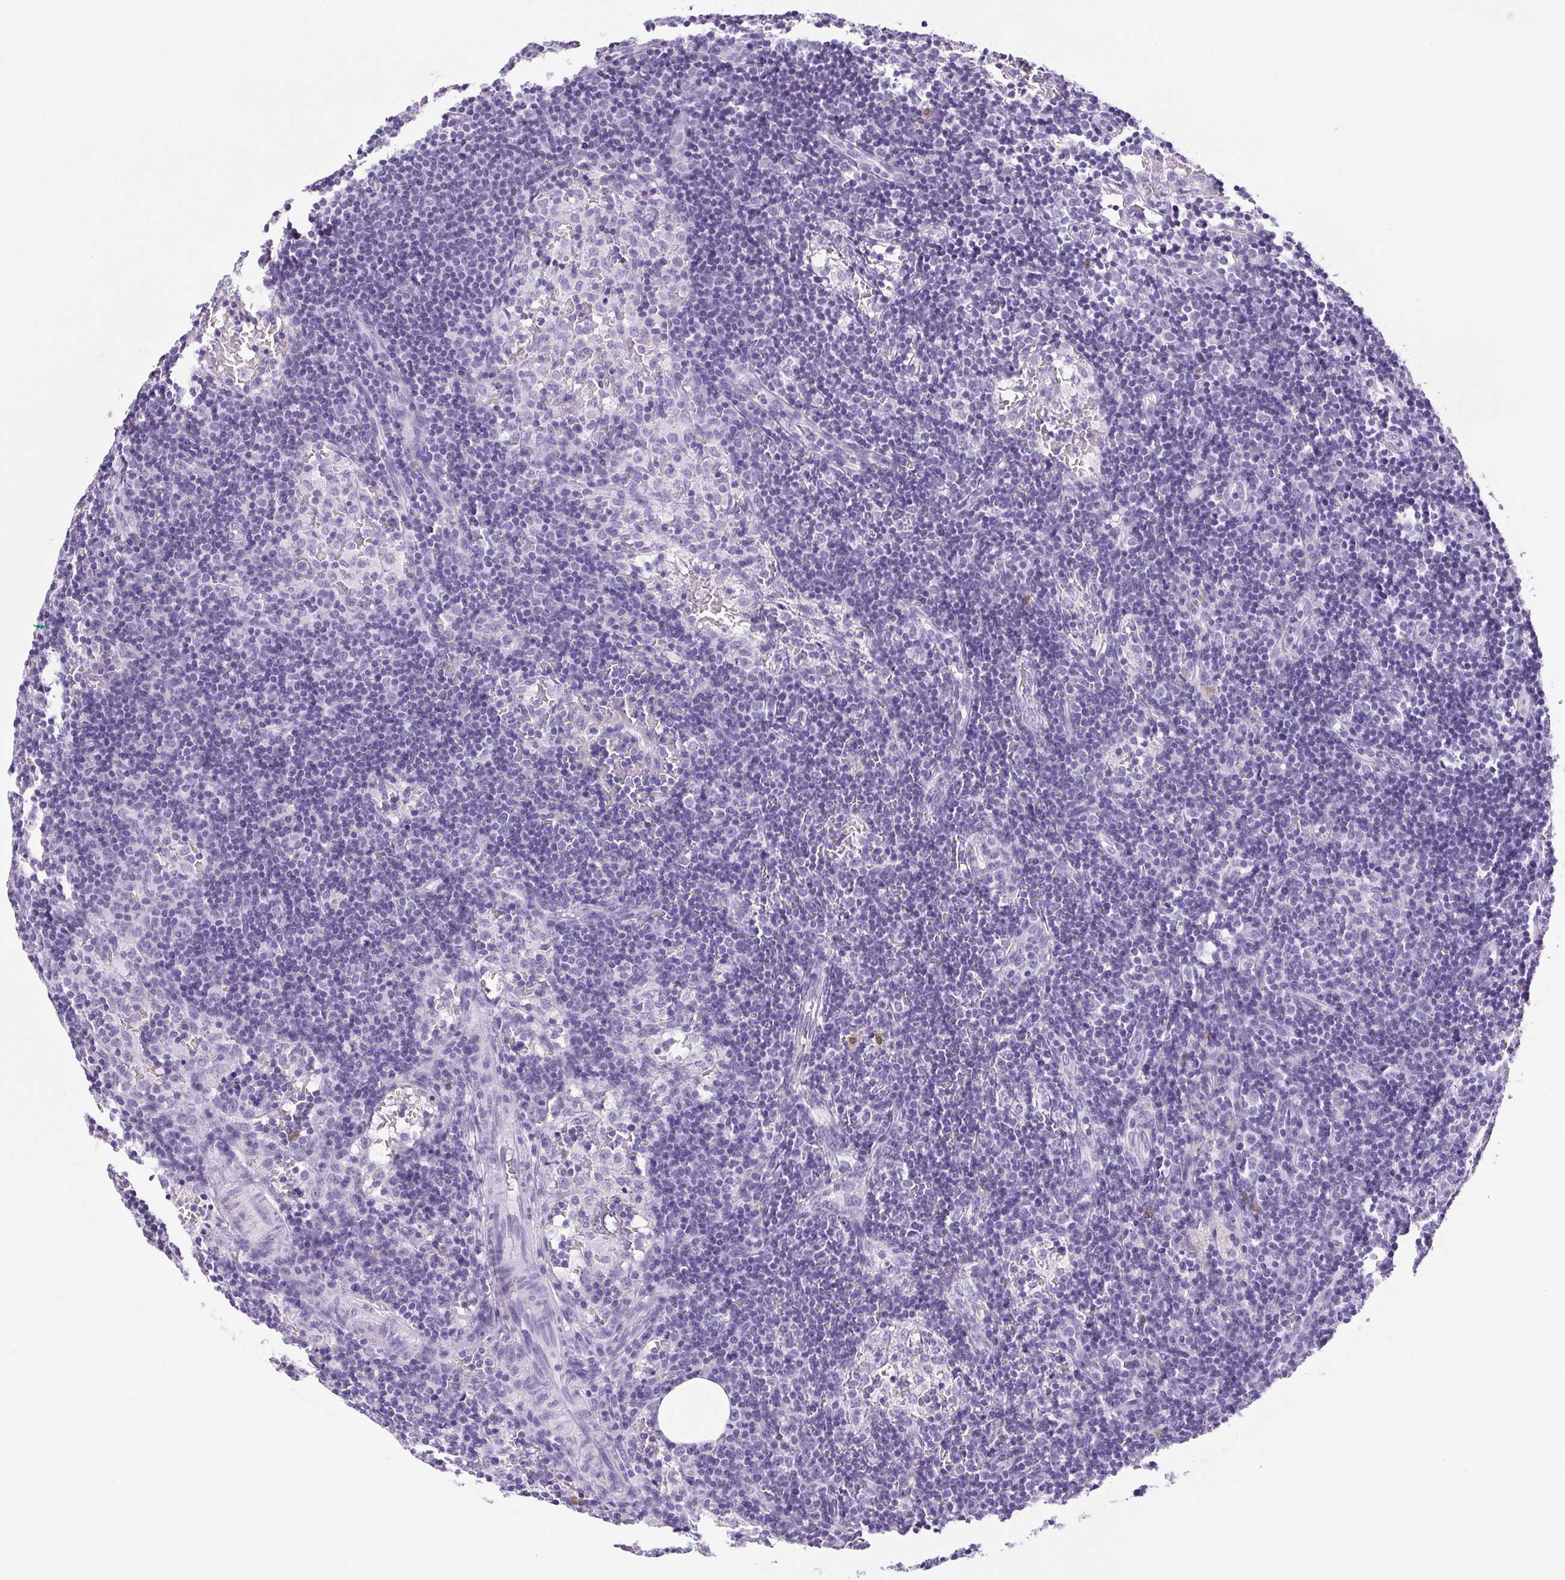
{"staining": {"intensity": "negative", "quantity": "none", "location": "none"}, "tissue": "lymph node", "cell_type": "Germinal center cells", "image_type": "normal", "snomed": [{"axis": "morphology", "description": "Normal tissue, NOS"}, {"axis": "topography", "description": "Lymph node"}], "caption": "DAB immunohistochemical staining of unremarkable human lymph node displays no significant staining in germinal center cells.", "gene": "PAPPA2", "patient": {"sex": "female", "age": 41}}